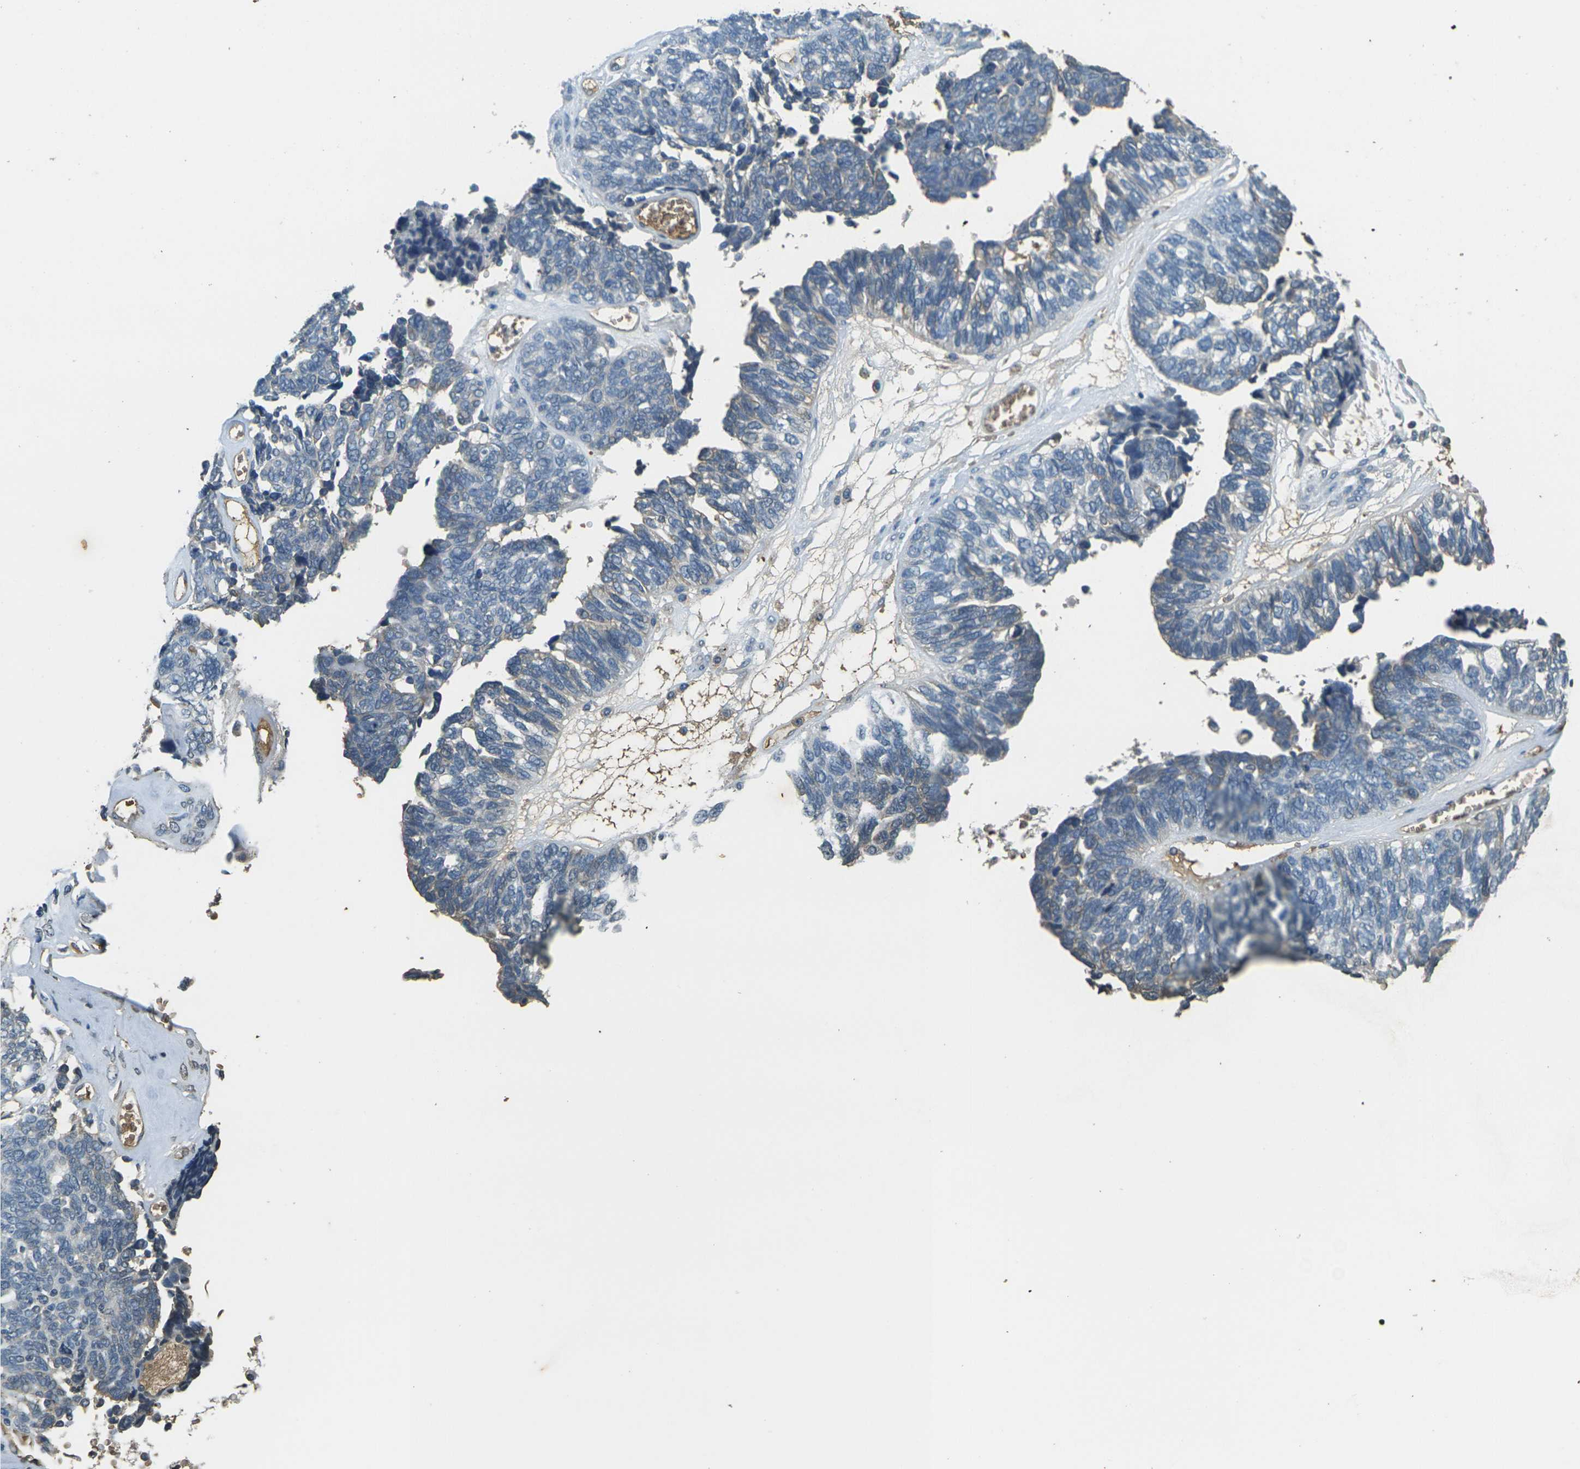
{"staining": {"intensity": "moderate", "quantity": "<25%", "location": "cytoplasmic/membranous"}, "tissue": "ovarian cancer", "cell_type": "Tumor cells", "image_type": "cancer", "snomed": [{"axis": "morphology", "description": "Cystadenocarcinoma, serous, NOS"}, {"axis": "topography", "description": "Ovary"}], "caption": "Human ovarian cancer stained with a protein marker reveals moderate staining in tumor cells.", "gene": "HBB", "patient": {"sex": "female", "age": 79}}